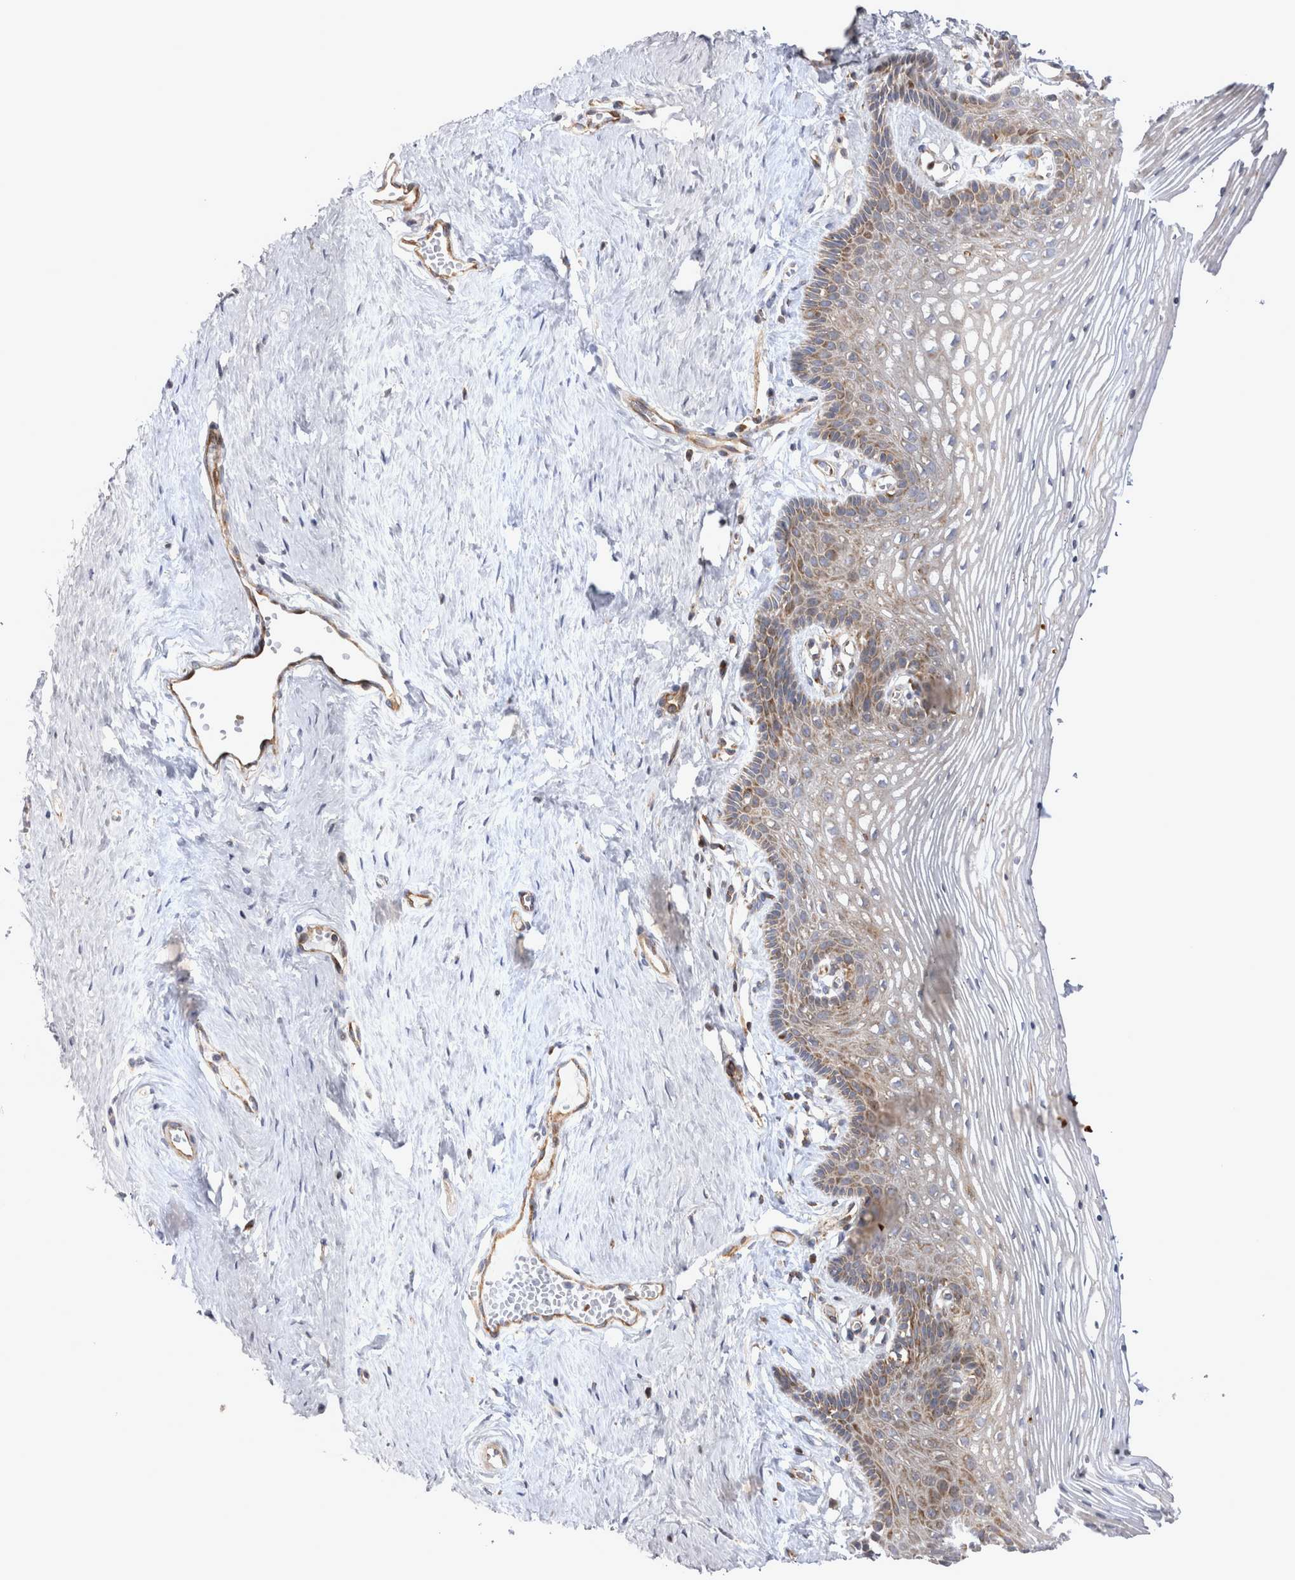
{"staining": {"intensity": "moderate", "quantity": ">75%", "location": "cytoplasmic/membranous"}, "tissue": "vagina", "cell_type": "Squamous epithelial cells", "image_type": "normal", "snomed": [{"axis": "morphology", "description": "Normal tissue, NOS"}, {"axis": "topography", "description": "Vagina"}], "caption": "Vagina stained with DAB immunohistochemistry shows medium levels of moderate cytoplasmic/membranous positivity in approximately >75% of squamous epithelial cells. (Brightfield microscopy of DAB IHC at high magnification).", "gene": "TSPOAP1", "patient": {"sex": "female", "age": 32}}